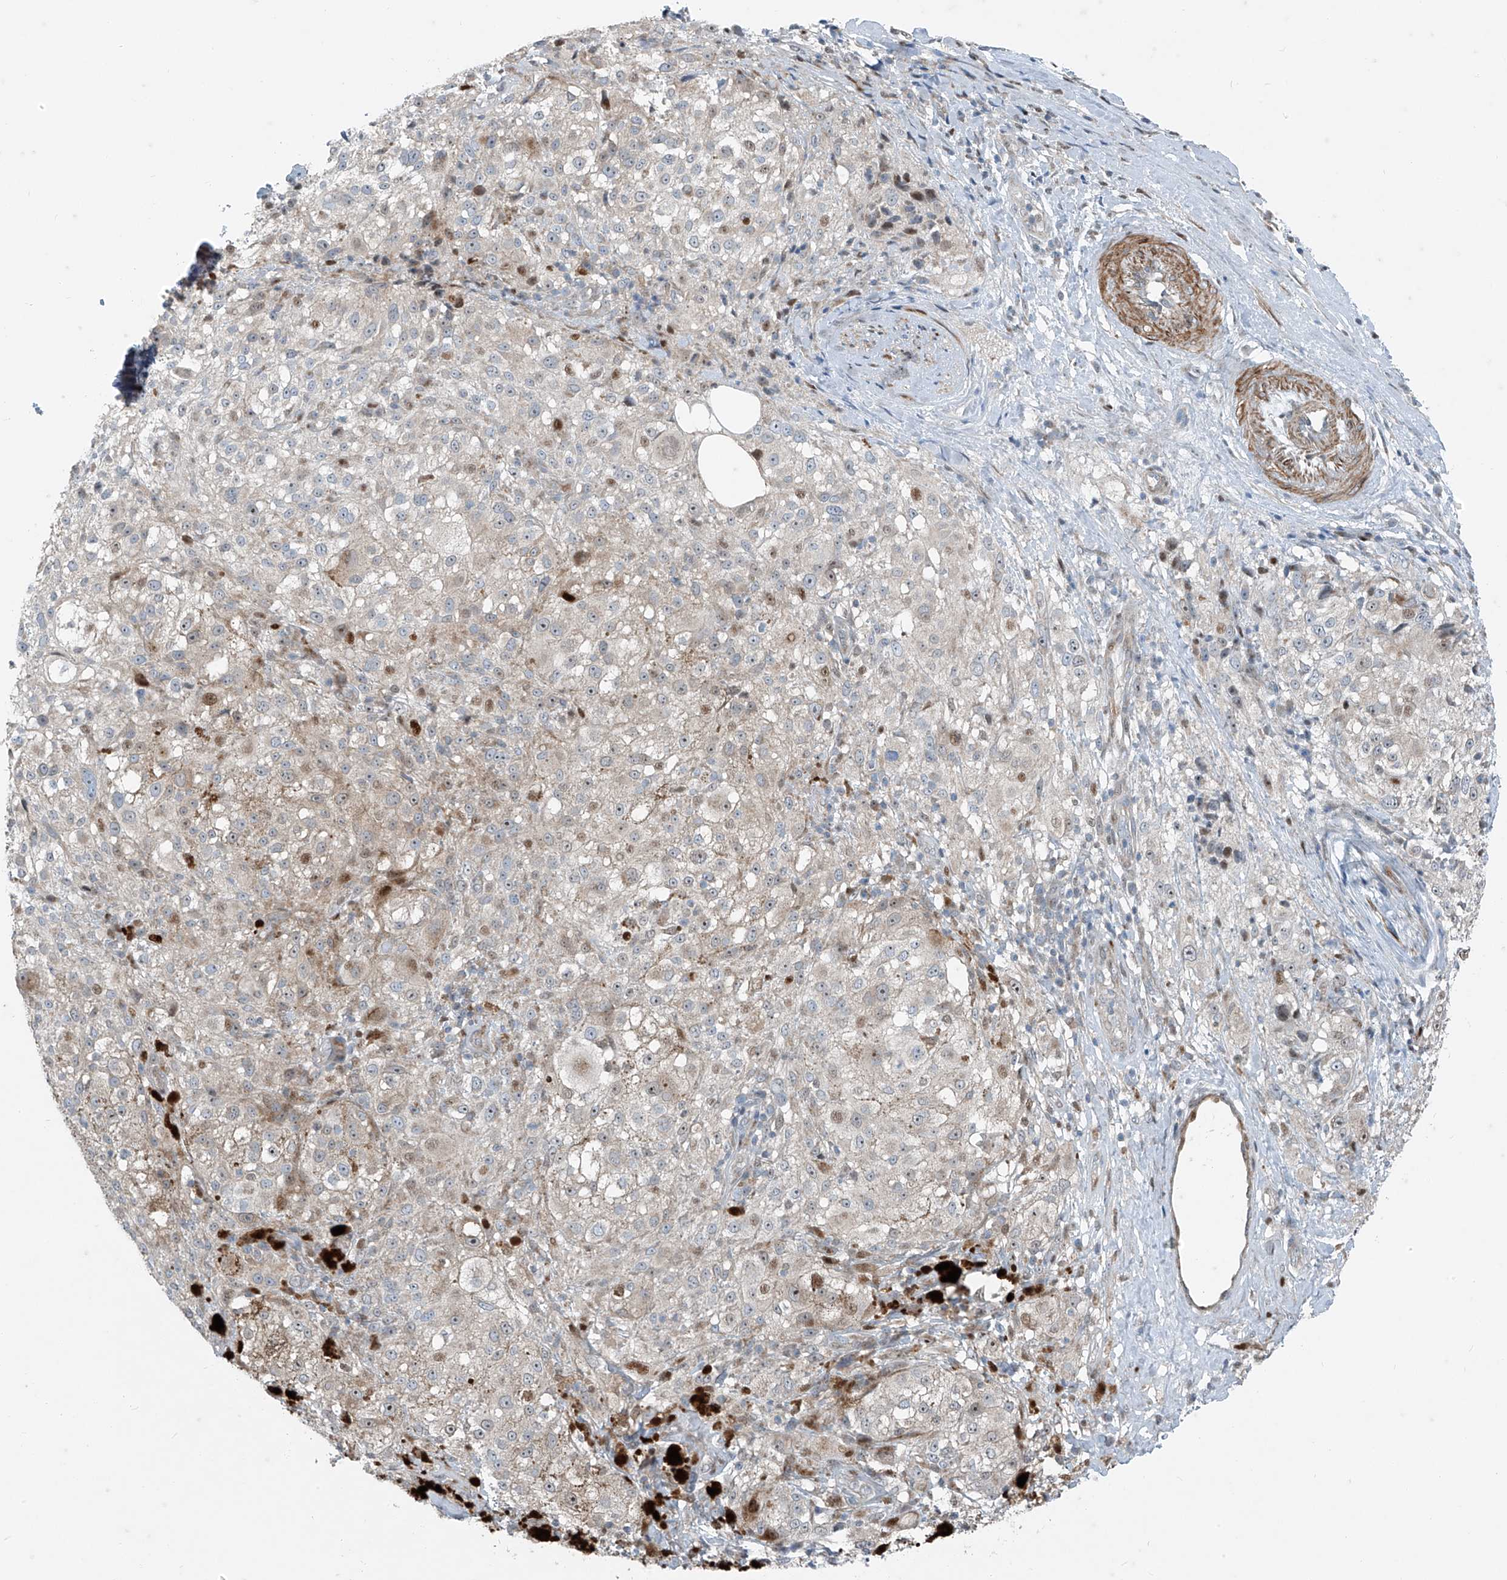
{"staining": {"intensity": "moderate", "quantity": "<25%", "location": "nuclear"}, "tissue": "melanoma", "cell_type": "Tumor cells", "image_type": "cancer", "snomed": [{"axis": "morphology", "description": "Necrosis, NOS"}, {"axis": "morphology", "description": "Malignant melanoma, NOS"}, {"axis": "topography", "description": "Skin"}], "caption": "A low amount of moderate nuclear positivity is present in about <25% of tumor cells in melanoma tissue.", "gene": "PPCS", "patient": {"sex": "female", "age": 87}}